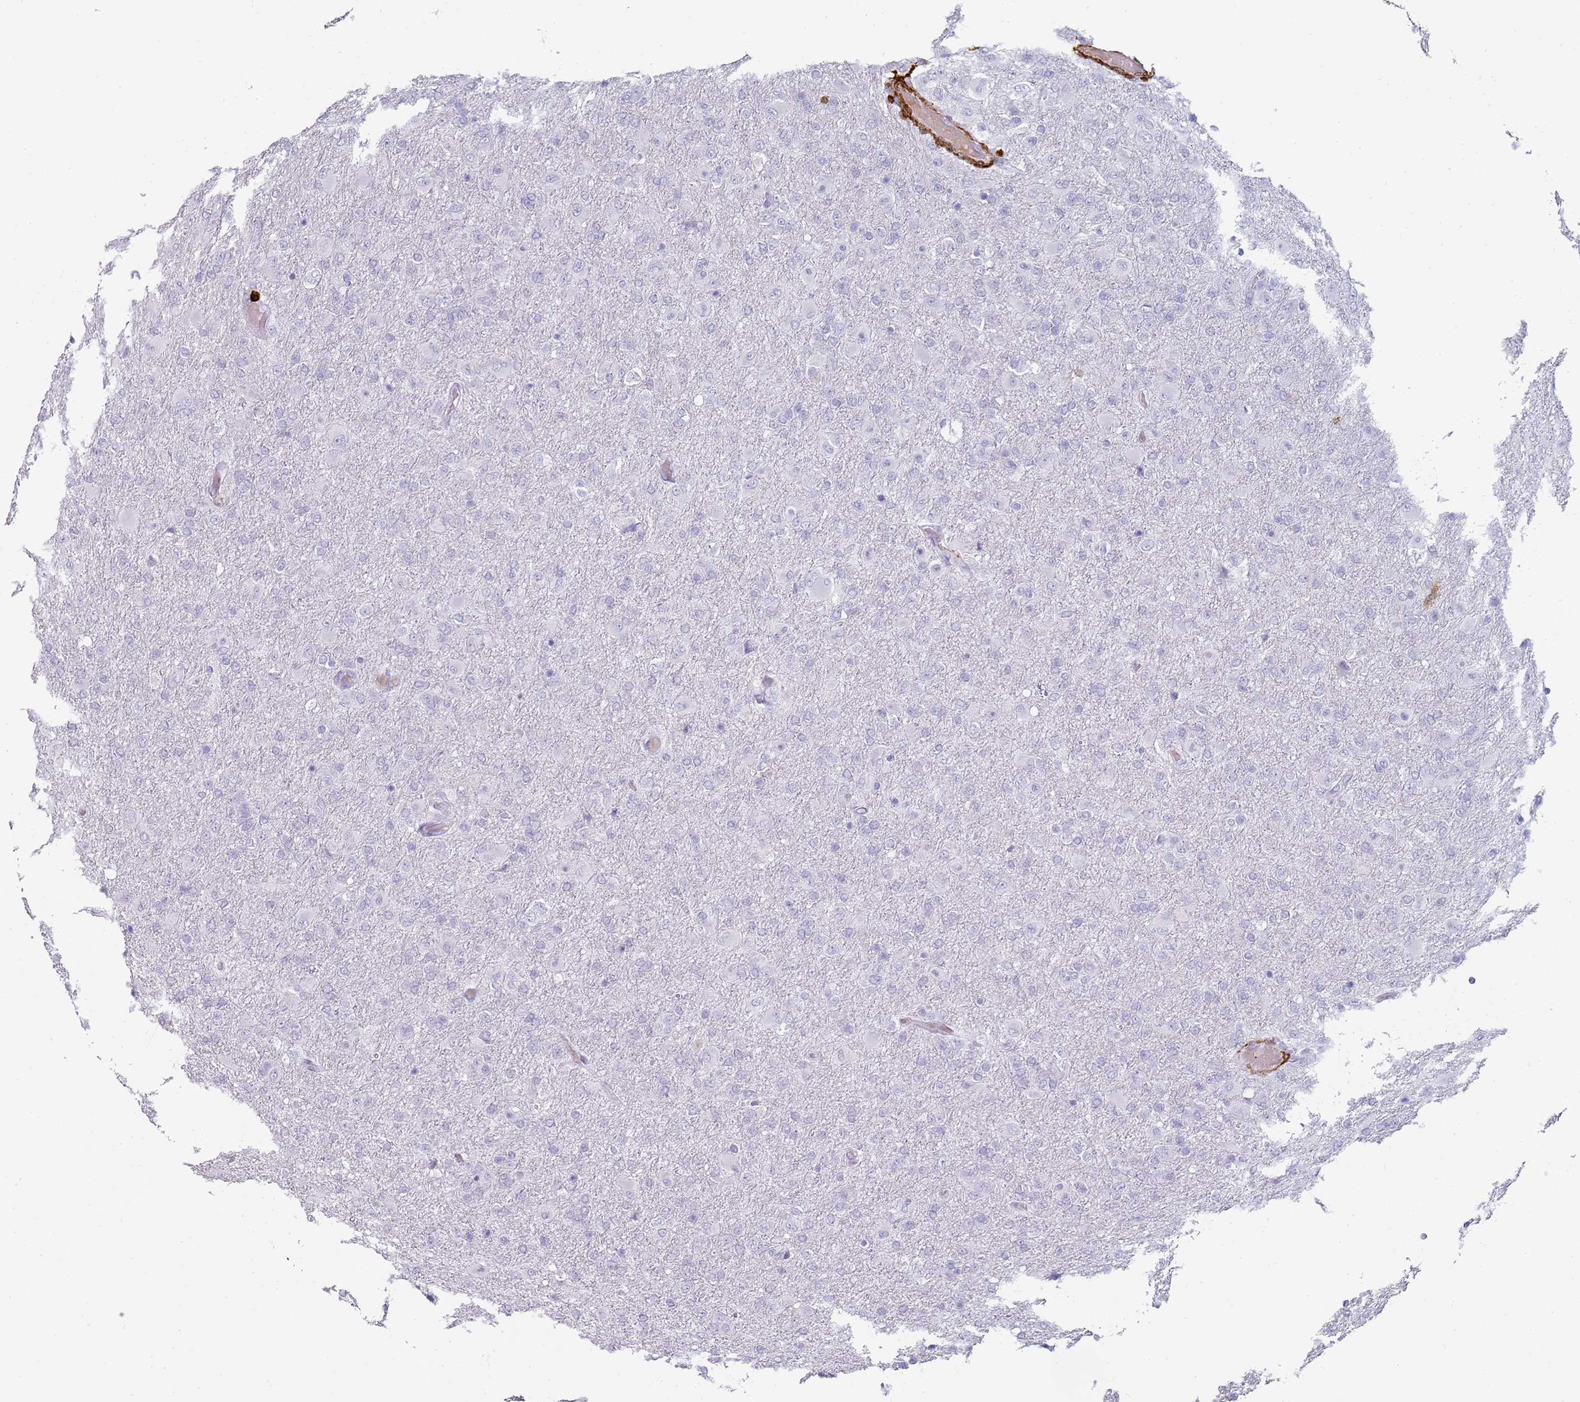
{"staining": {"intensity": "negative", "quantity": "none", "location": "none"}, "tissue": "glioma", "cell_type": "Tumor cells", "image_type": "cancer", "snomed": [{"axis": "morphology", "description": "Glioma, malignant, Low grade"}, {"axis": "topography", "description": "Brain"}], "caption": "DAB (3,3'-diaminobenzidine) immunohistochemical staining of human glioma demonstrates no significant expression in tumor cells. (DAB IHC with hematoxylin counter stain).", "gene": "S100A4", "patient": {"sex": "male", "age": 65}}